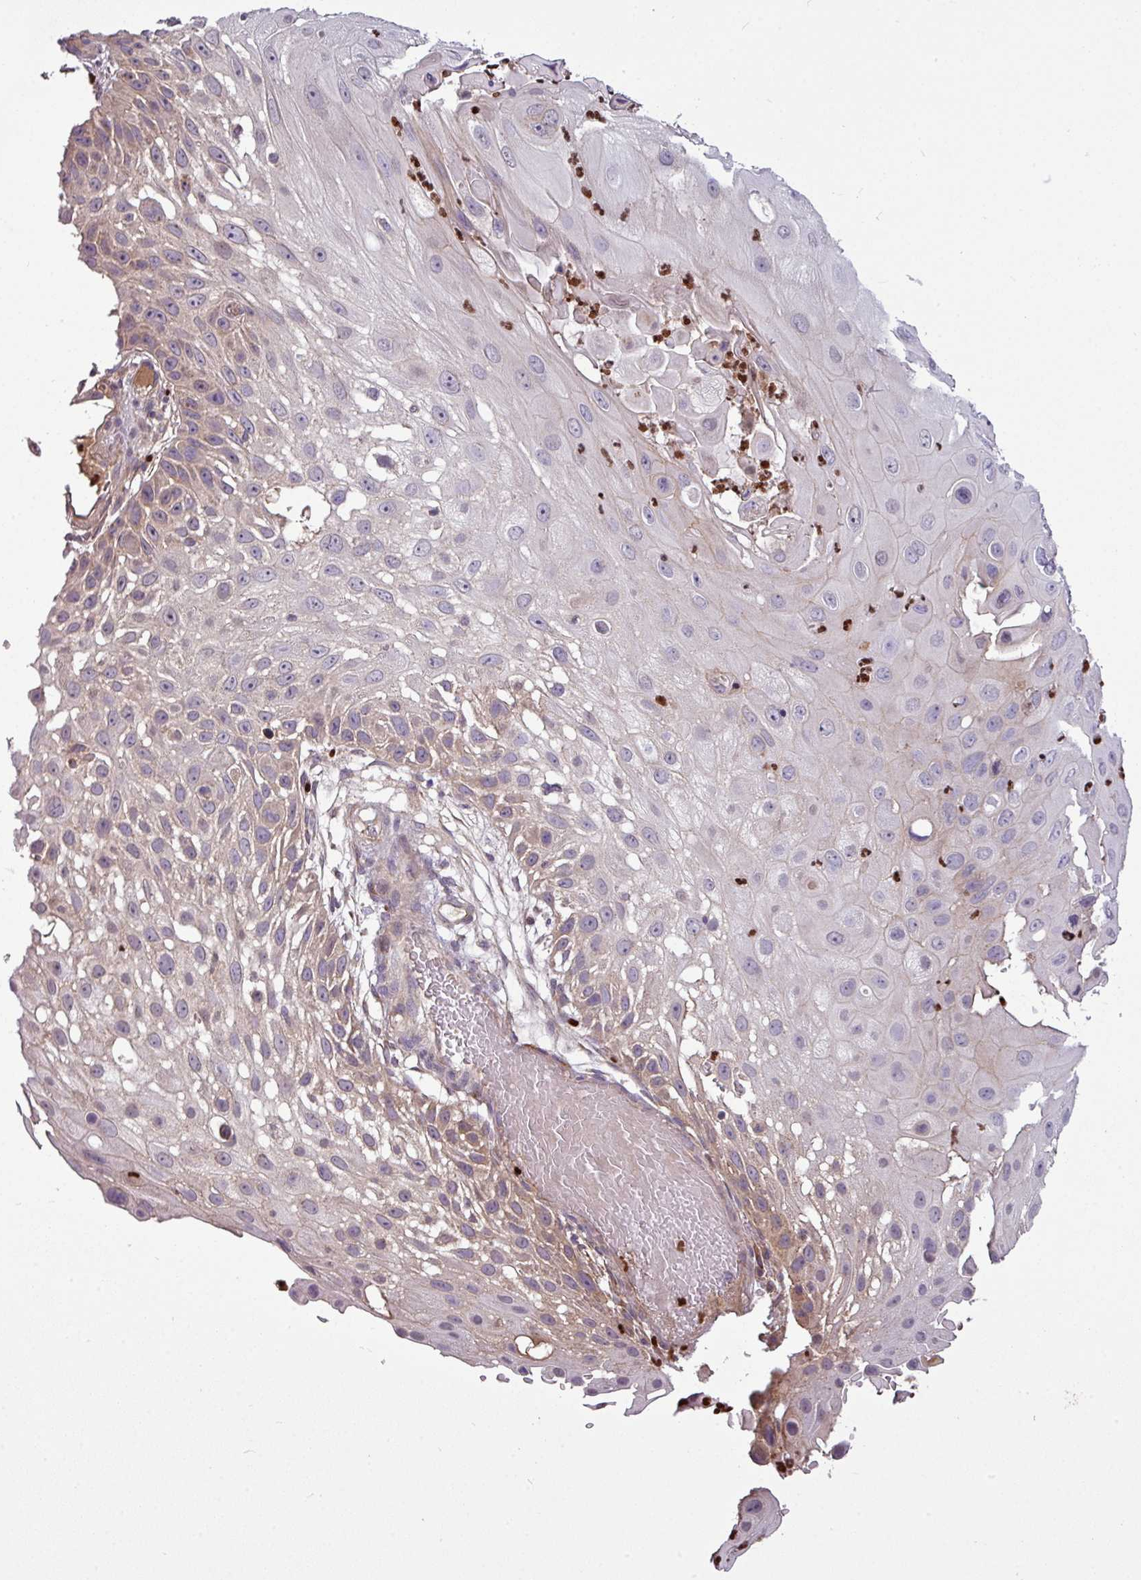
{"staining": {"intensity": "weak", "quantity": "<25%", "location": "cytoplasmic/membranous"}, "tissue": "skin cancer", "cell_type": "Tumor cells", "image_type": "cancer", "snomed": [{"axis": "morphology", "description": "Squamous cell carcinoma, NOS"}, {"axis": "topography", "description": "Skin"}], "caption": "An image of human skin squamous cell carcinoma is negative for staining in tumor cells.", "gene": "PAPLN", "patient": {"sex": "female", "age": 44}}